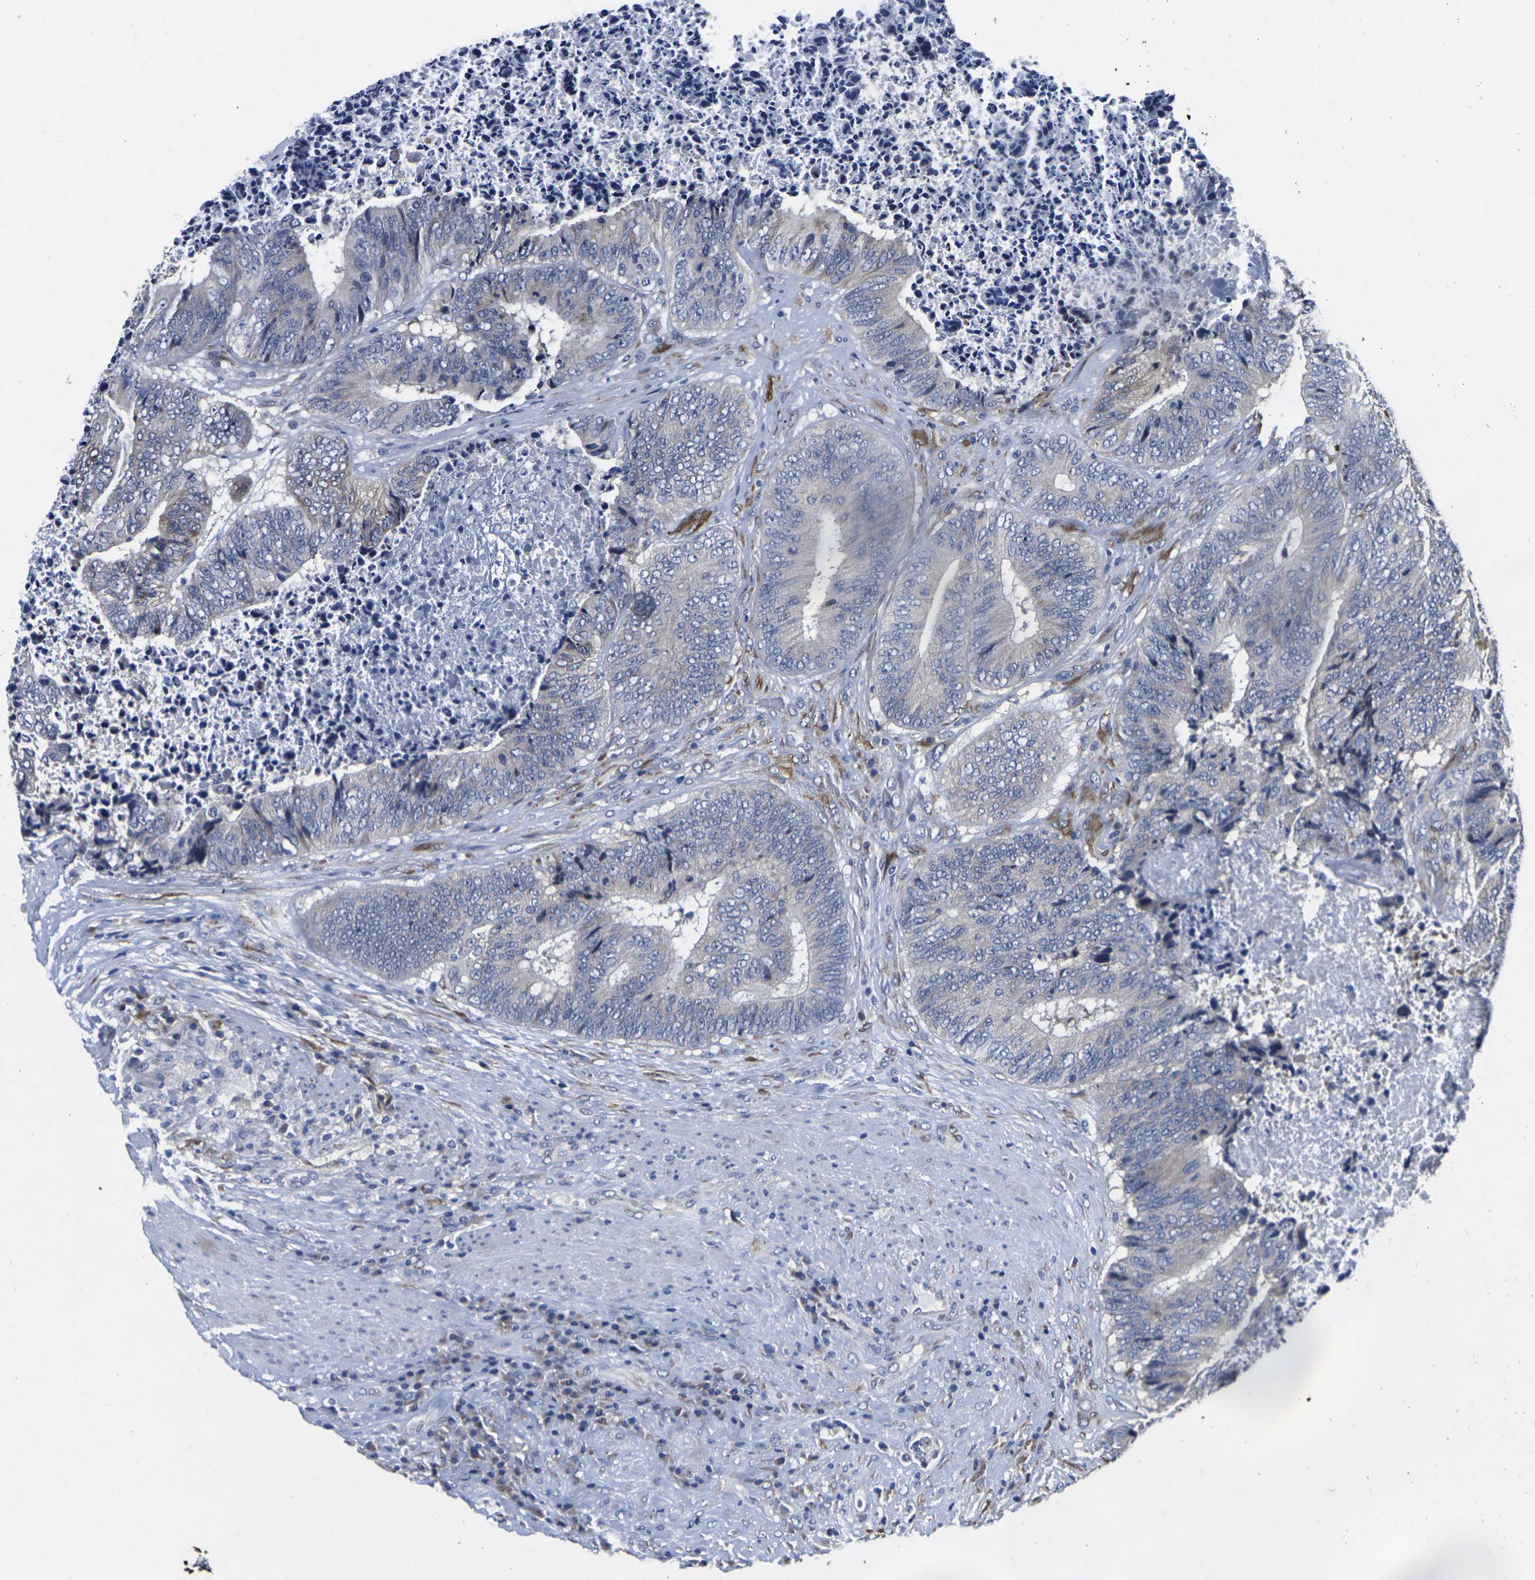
{"staining": {"intensity": "weak", "quantity": "<25%", "location": "cytoplasmic/membranous"}, "tissue": "colorectal cancer", "cell_type": "Tumor cells", "image_type": "cancer", "snomed": [{"axis": "morphology", "description": "Adenocarcinoma, NOS"}, {"axis": "topography", "description": "Rectum"}], "caption": "A high-resolution image shows immunohistochemistry staining of colorectal adenocarcinoma, which reveals no significant expression in tumor cells.", "gene": "CYP2C8", "patient": {"sex": "male", "age": 72}}